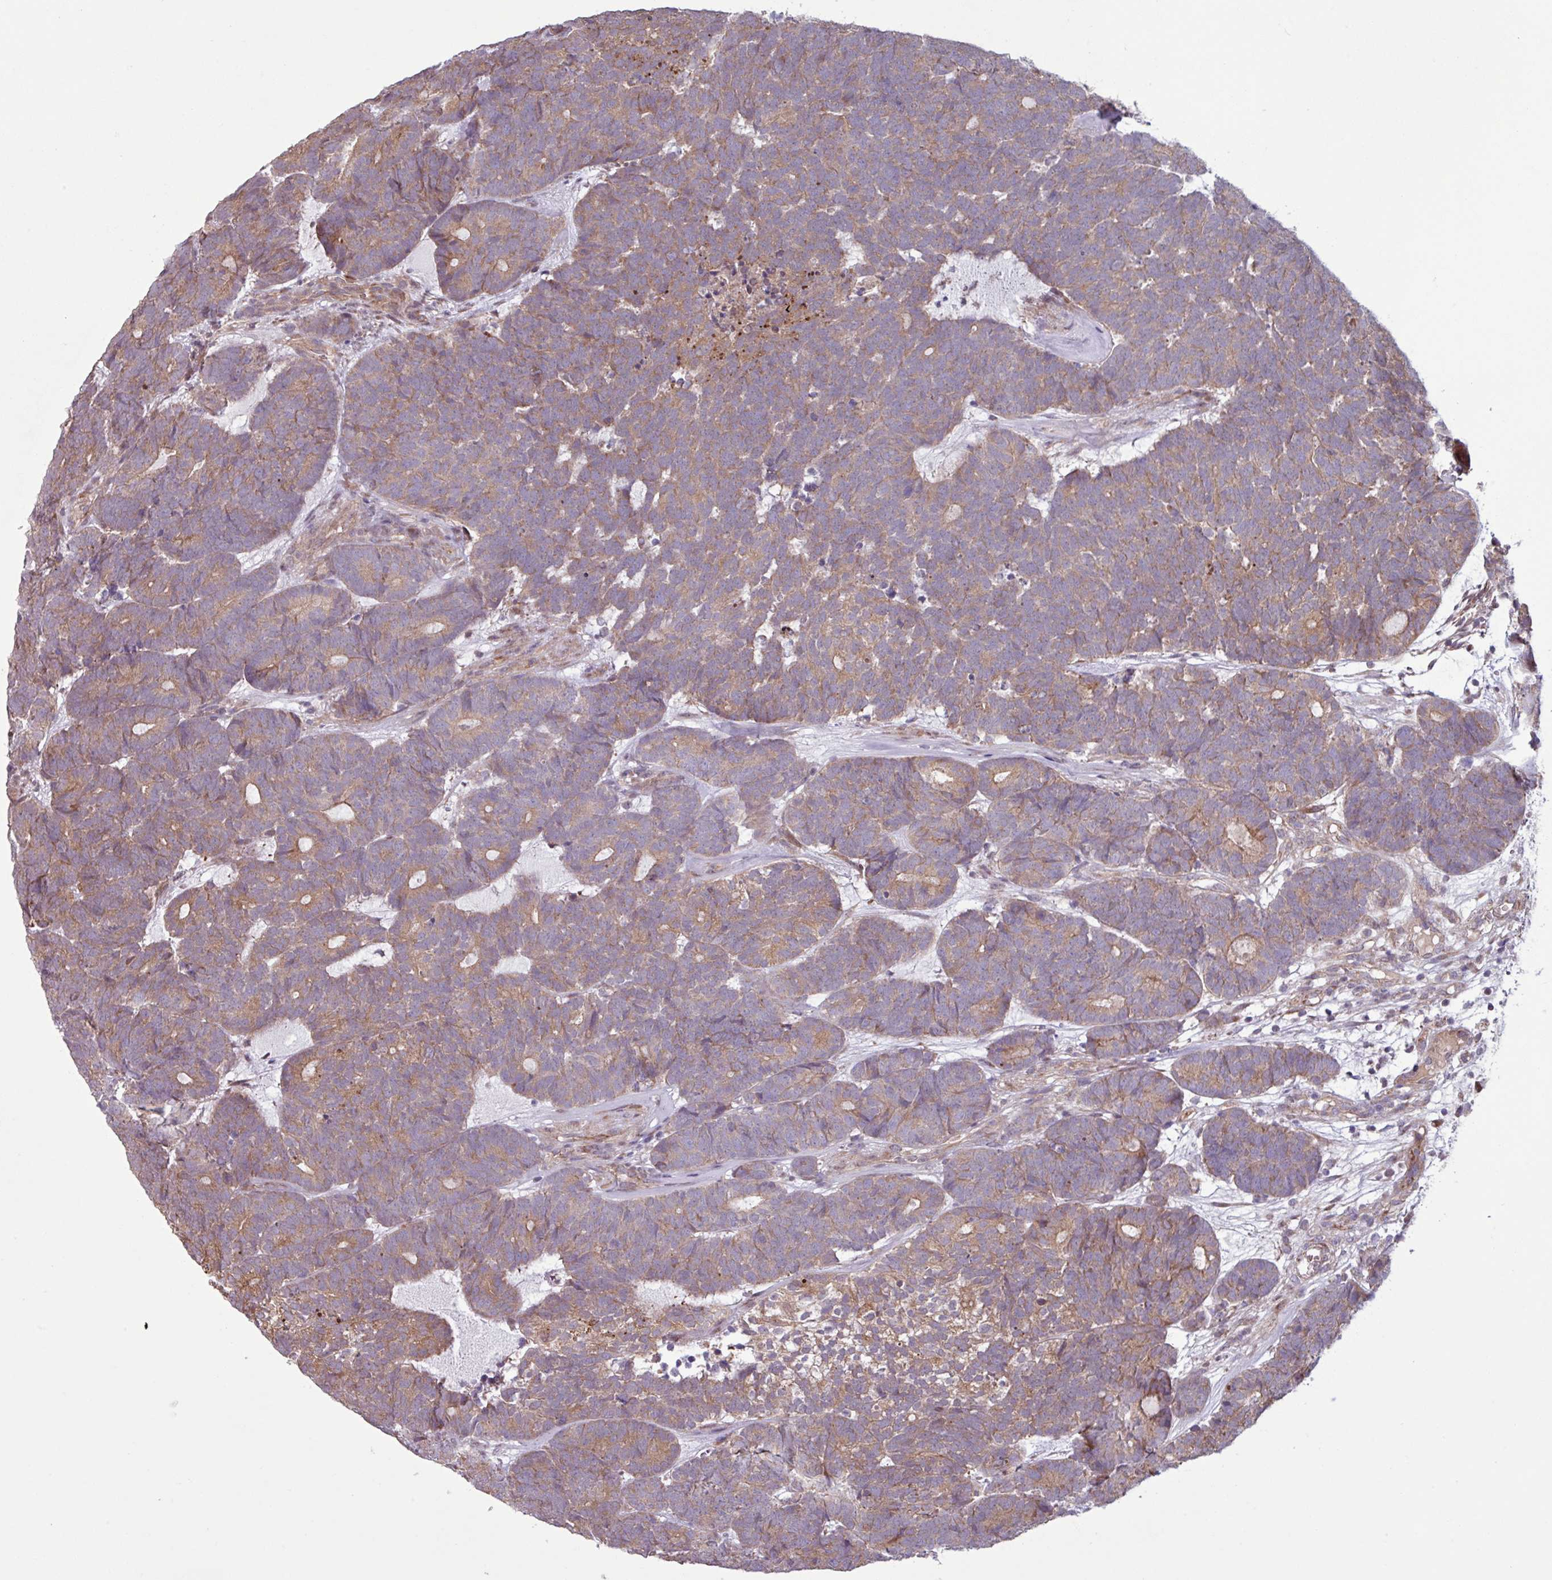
{"staining": {"intensity": "moderate", "quantity": ">75%", "location": "cytoplasmic/membranous"}, "tissue": "head and neck cancer", "cell_type": "Tumor cells", "image_type": "cancer", "snomed": [{"axis": "morphology", "description": "Adenocarcinoma, NOS"}, {"axis": "topography", "description": "Head-Neck"}], "caption": "DAB (3,3'-diaminobenzidine) immunohistochemical staining of human adenocarcinoma (head and neck) displays moderate cytoplasmic/membranous protein expression in about >75% of tumor cells.", "gene": "PDPR", "patient": {"sex": "female", "age": 81}}